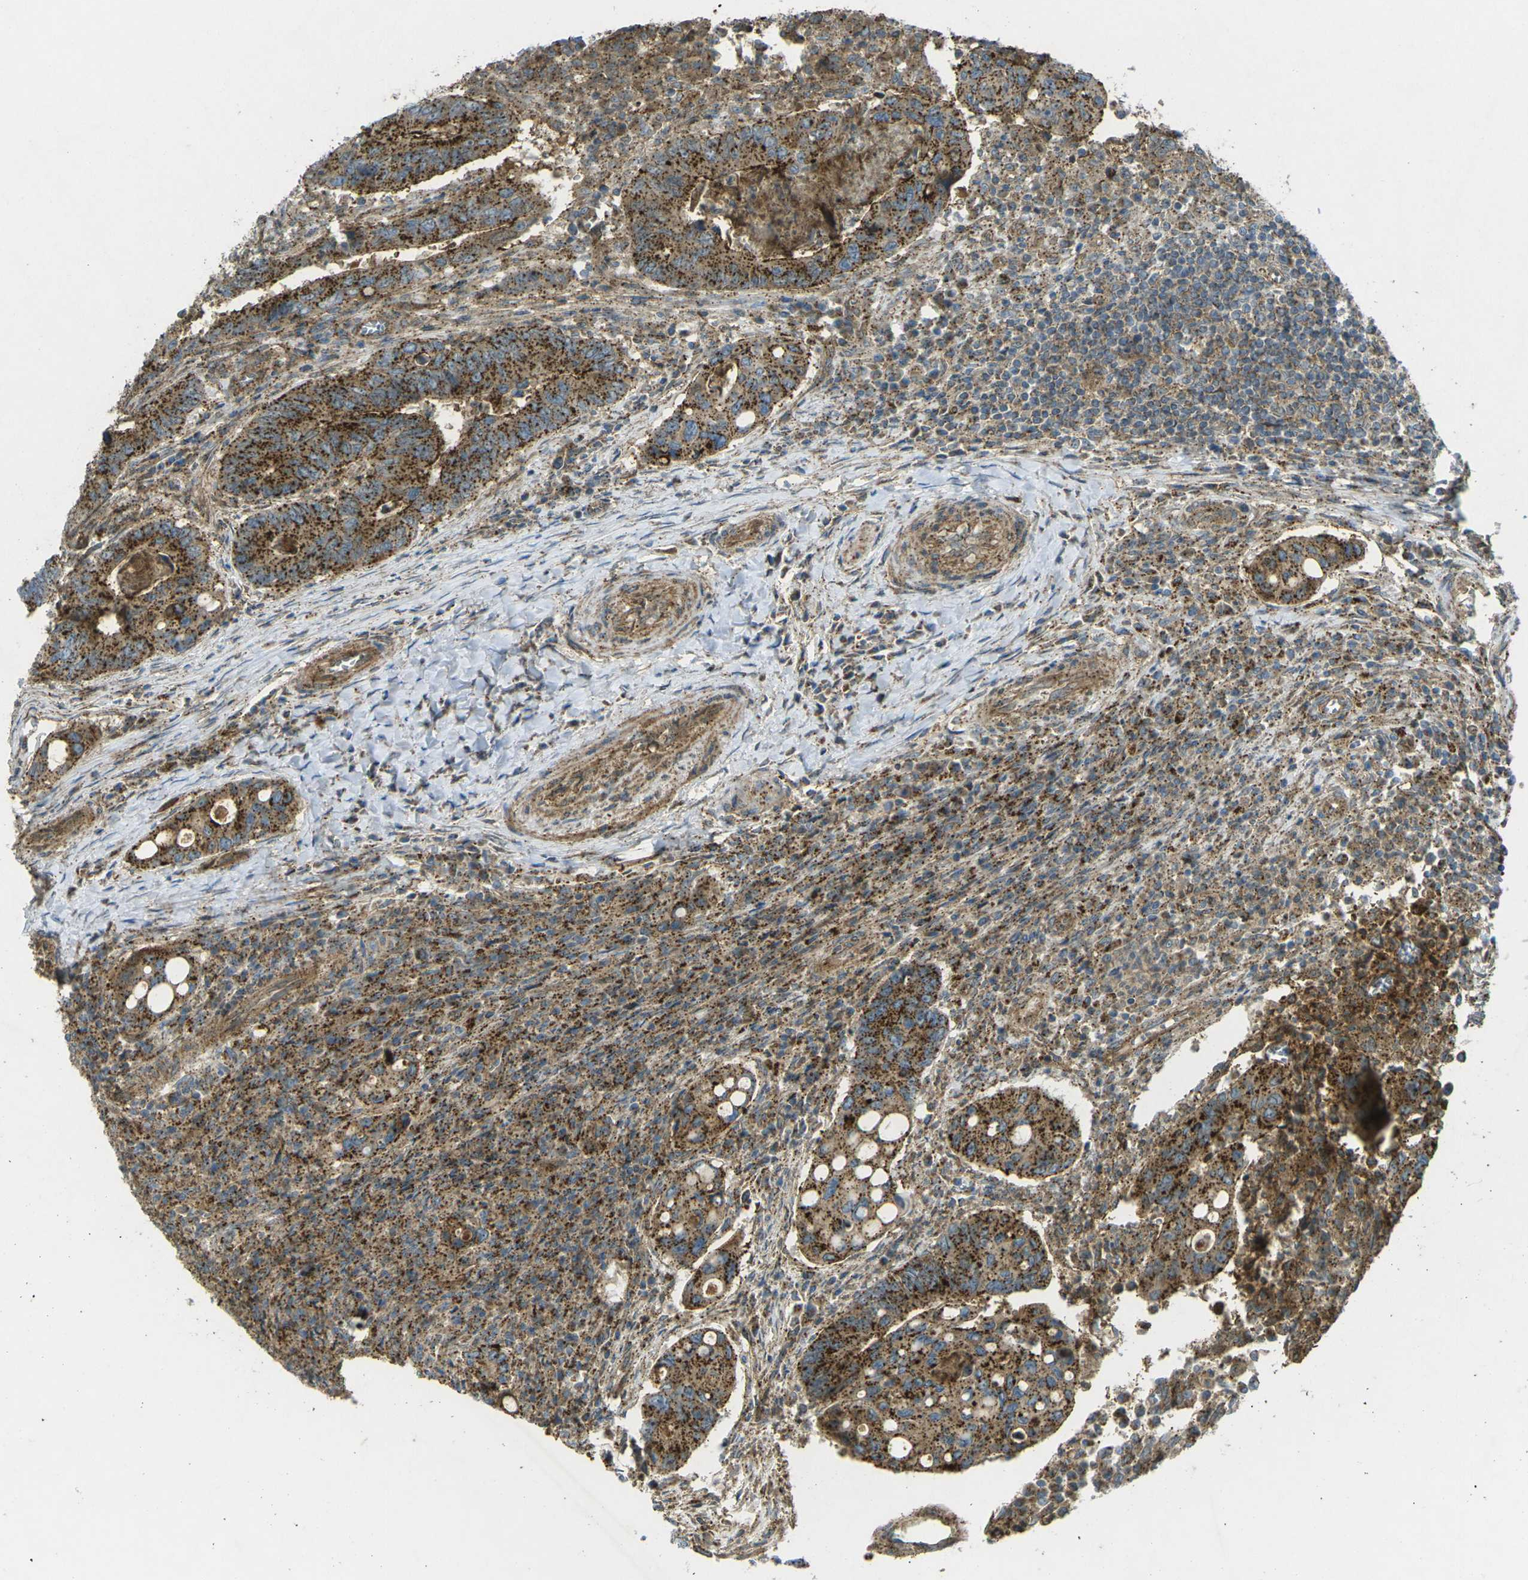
{"staining": {"intensity": "strong", "quantity": ">75%", "location": "cytoplasmic/membranous"}, "tissue": "colorectal cancer", "cell_type": "Tumor cells", "image_type": "cancer", "snomed": [{"axis": "morphology", "description": "Inflammation, NOS"}, {"axis": "morphology", "description": "Adenocarcinoma, NOS"}, {"axis": "topography", "description": "Colon"}], "caption": "Strong cytoplasmic/membranous protein expression is seen in about >75% of tumor cells in colorectal cancer. Nuclei are stained in blue.", "gene": "CHMP3", "patient": {"sex": "male", "age": 72}}